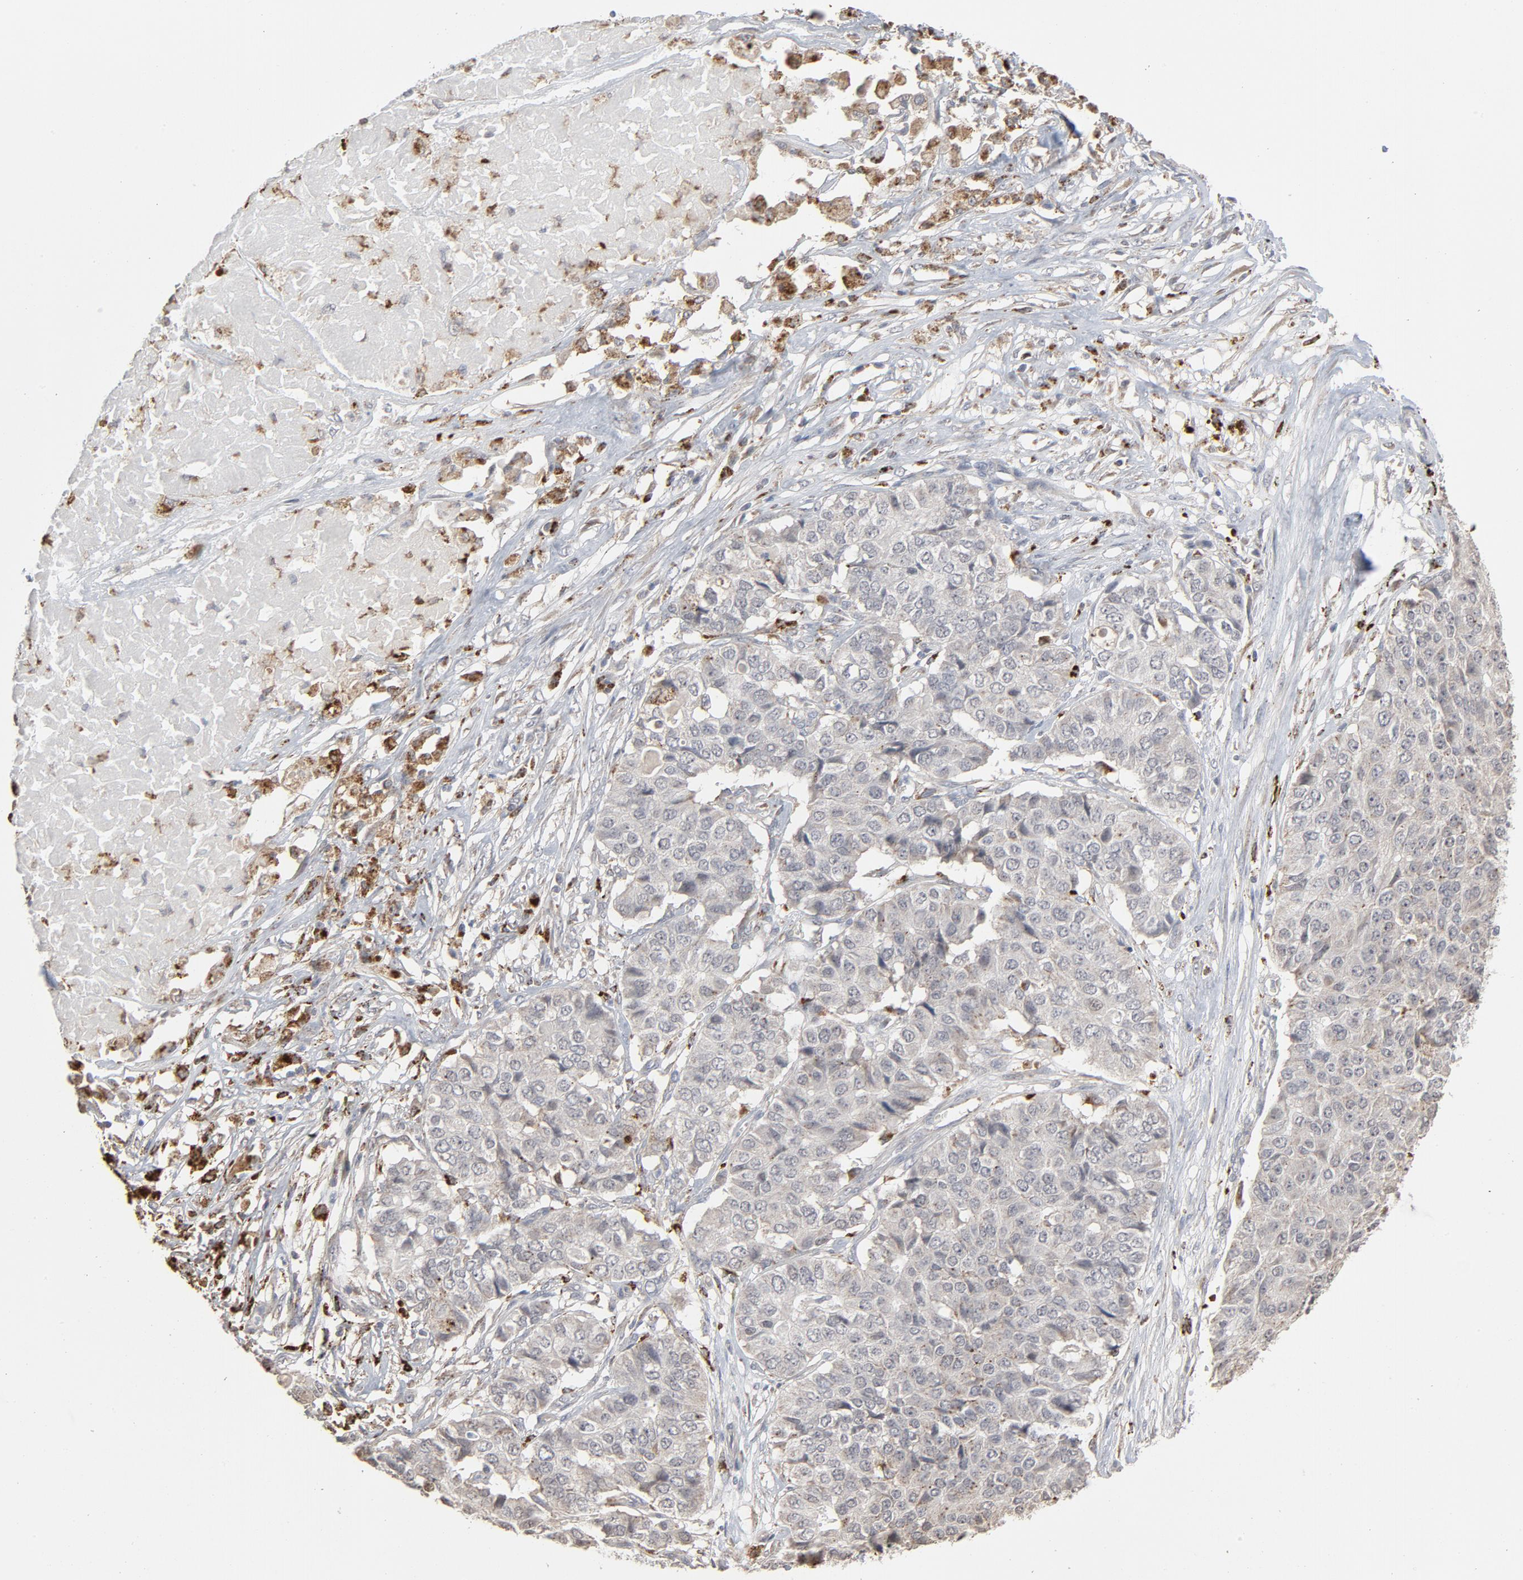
{"staining": {"intensity": "negative", "quantity": "none", "location": "none"}, "tissue": "pancreatic cancer", "cell_type": "Tumor cells", "image_type": "cancer", "snomed": [{"axis": "morphology", "description": "Adenocarcinoma, NOS"}, {"axis": "topography", "description": "Pancreas"}], "caption": "Tumor cells show no significant protein staining in pancreatic cancer. (DAB (3,3'-diaminobenzidine) immunohistochemistry, high magnification).", "gene": "POMT2", "patient": {"sex": "male", "age": 50}}